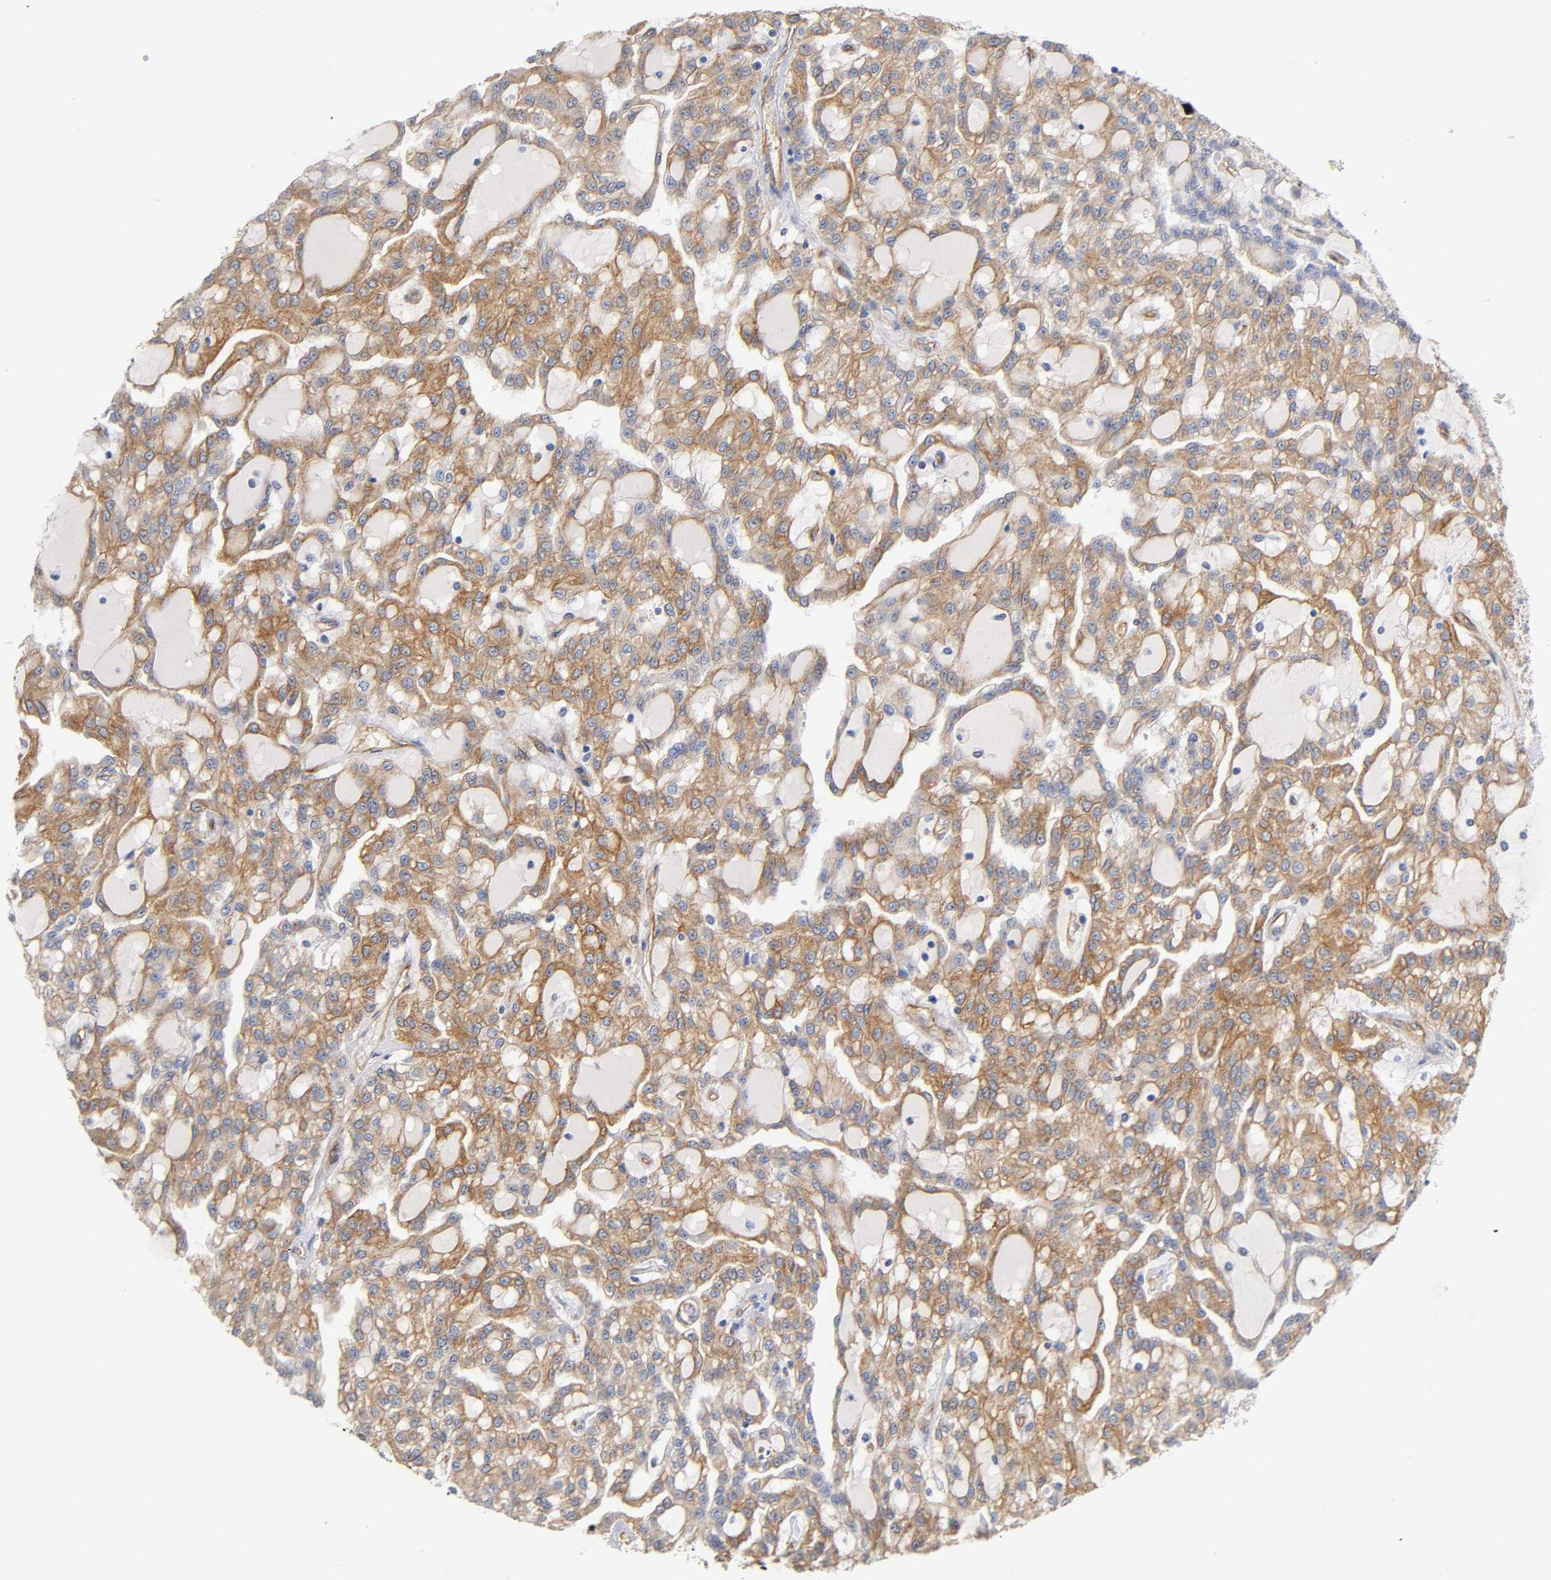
{"staining": {"intensity": "moderate", "quantity": ">75%", "location": "cytoplasmic/membranous"}, "tissue": "renal cancer", "cell_type": "Tumor cells", "image_type": "cancer", "snomed": [{"axis": "morphology", "description": "Adenocarcinoma, NOS"}, {"axis": "topography", "description": "Kidney"}], "caption": "Renal adenocarcinoma tissue reveals moderate cytoplasmic/membranous expression in approximately >75% of tumor cells, visualized by immunohistochemistry.", "gene": "SPTAN1", "patient": {"sex": "male", "age": 63}}